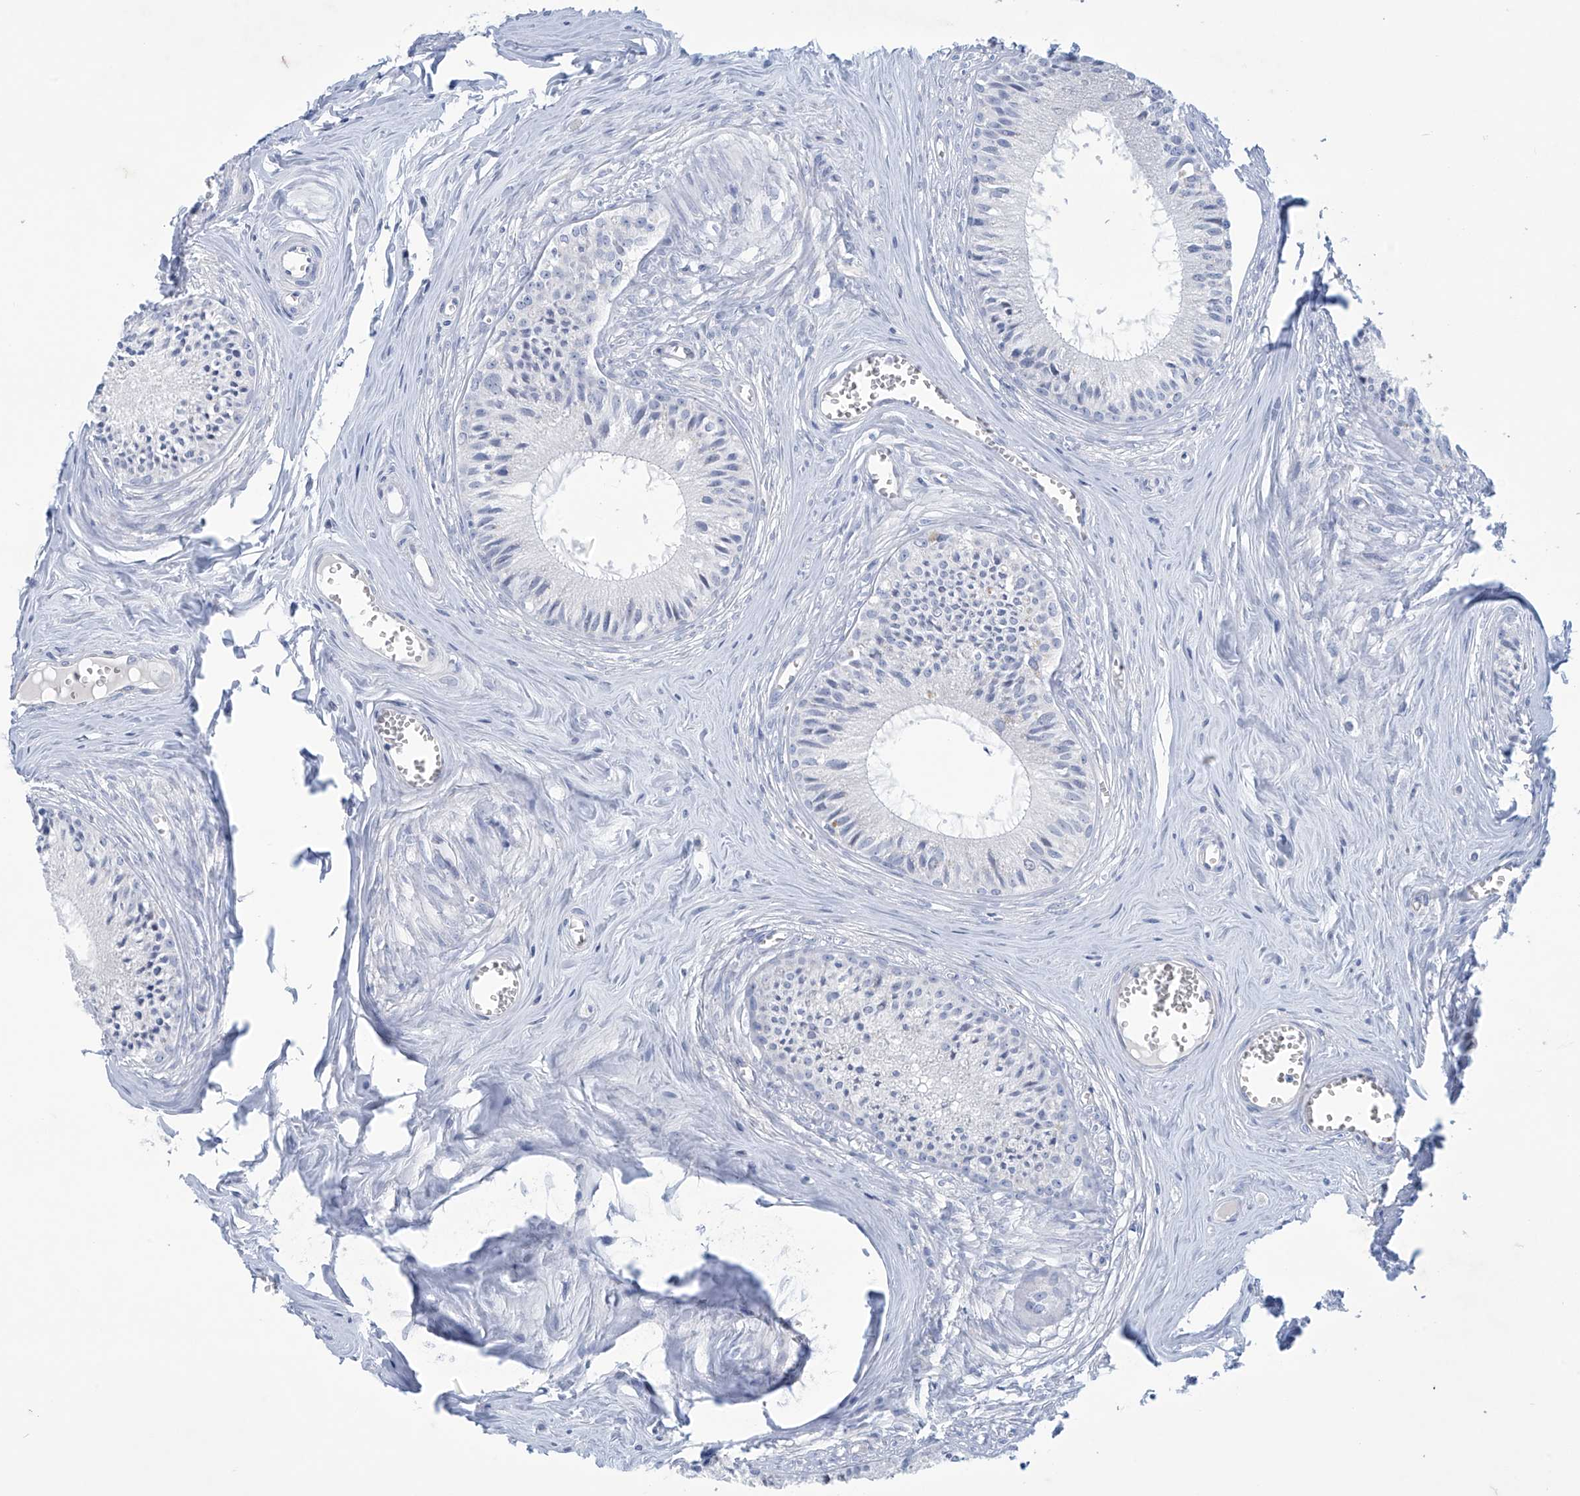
{"staining": {"intensity": "negative", "quantity": "none", "location": "none"}, "tissue": "epididymis", "cell_type": "Glandular cells", "image_type": "normal", "snomed": [{"axis": "morphology", "description": "Normal tissue, NOS"}, {"axis": "topography", "description": "Epididymis"}], "caption": "An image of human epididymis is negative for staining in glandular cells. (Brightfield microscopy of DAB IHC at high magnification).", "gene": "SLC35A5", "patient": {"sex": "male", "age": 36}}